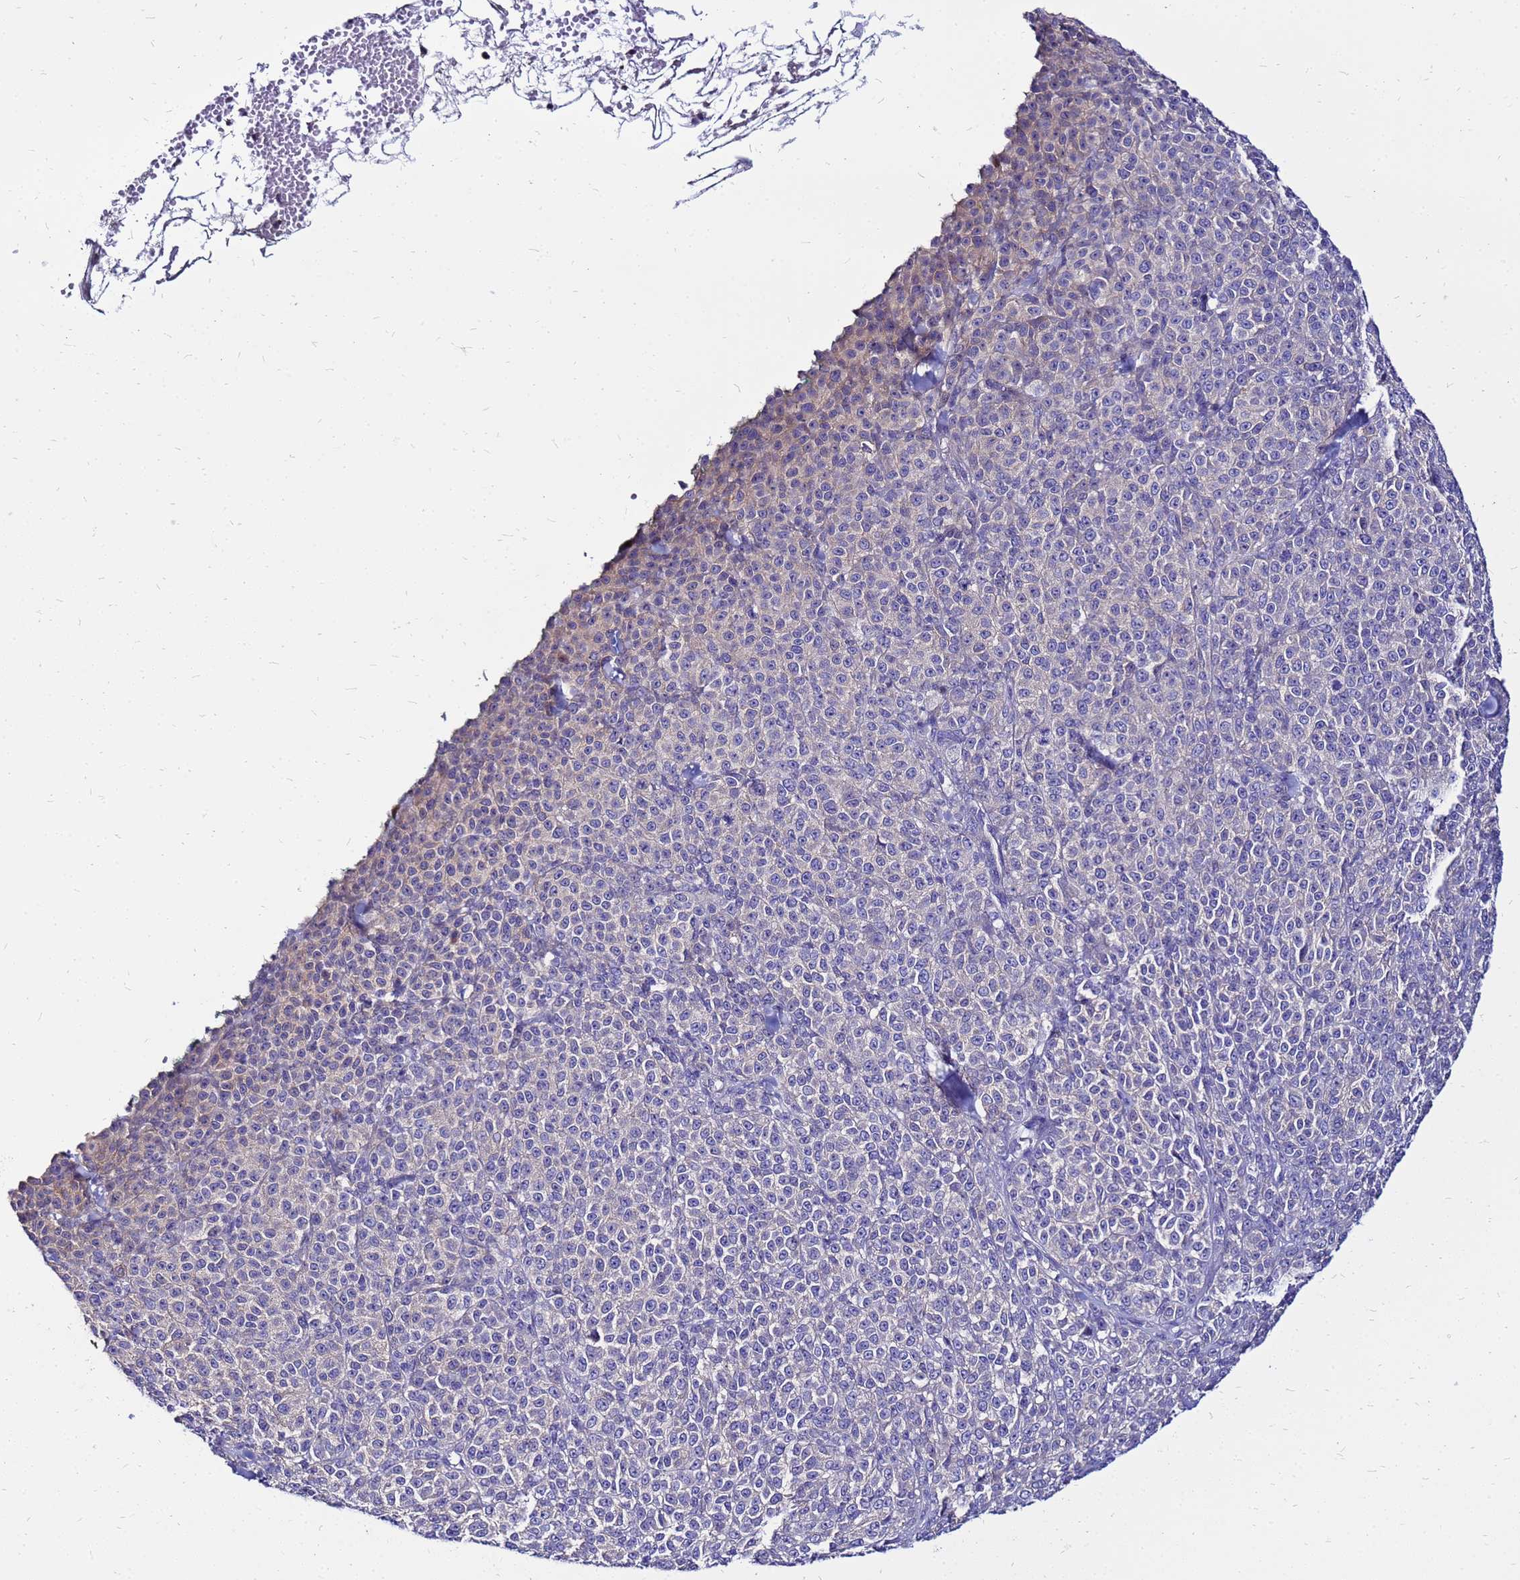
{"staining": {"intensity": "negative", "quantity": "none", "location": "none"}, "tissue": "melanoma", "cell_type": "Tumor cells", "image_type": "cancer", "snomed": [{"axis": "morphology", "description": "Normal tissue, NOS"}, {"axis": "morphology", "description": "Malignant melanoma, NOS"}, {"axis": "topography", "description": "Skin"}], "caption": "Immunohistochemical staining of human melanoma demonstrates no significant expression in tumor cells.", "gene": "ARHGEF5", "patient": {"sex": "female", "age": 34}}